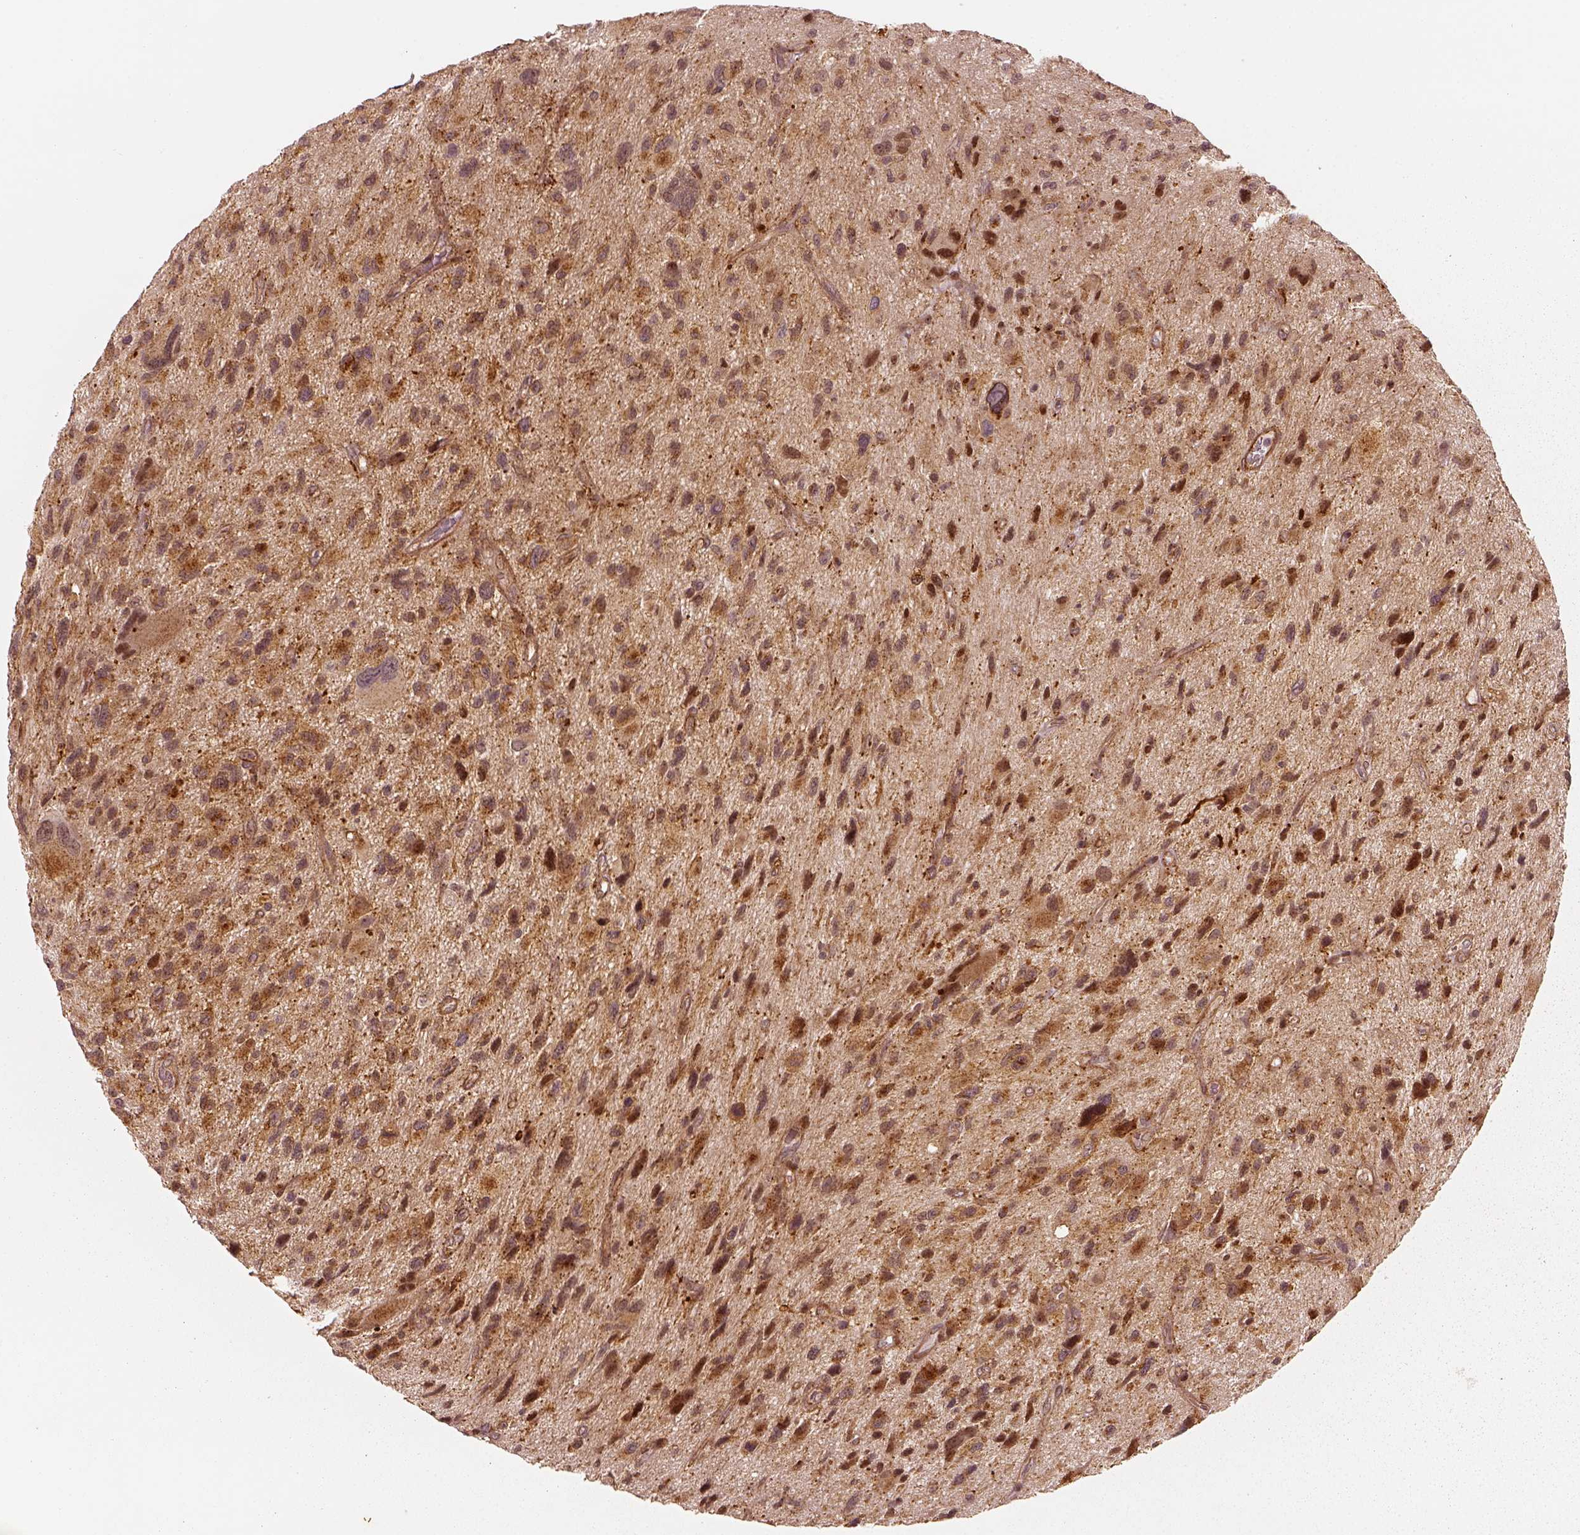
{"staining": {"intensity": "strong", "quantity": ">75%", "location": "cytoplasmic/membranous"}, "tissue": "glioma", "cell_type": "Tumor cells", "image_type": "cancer", "snomed": [{"axis": "morphology", "description": "Glioma, malignant, NOS"}, {"axis": "morphology", "description": "Glioma, malignant, High grade"}, {"axis": "topography", "description": "Brain"}], "caption": "Protein staining demonstrates strong cytoplasmic/membranous positivity in approximately >75% of tumor cells in glioma. The protein is shown in brown color, while the nuclei are stained blue.", "gene": "SLC12A9", "patient": {"sex": "female", "age": 71}}